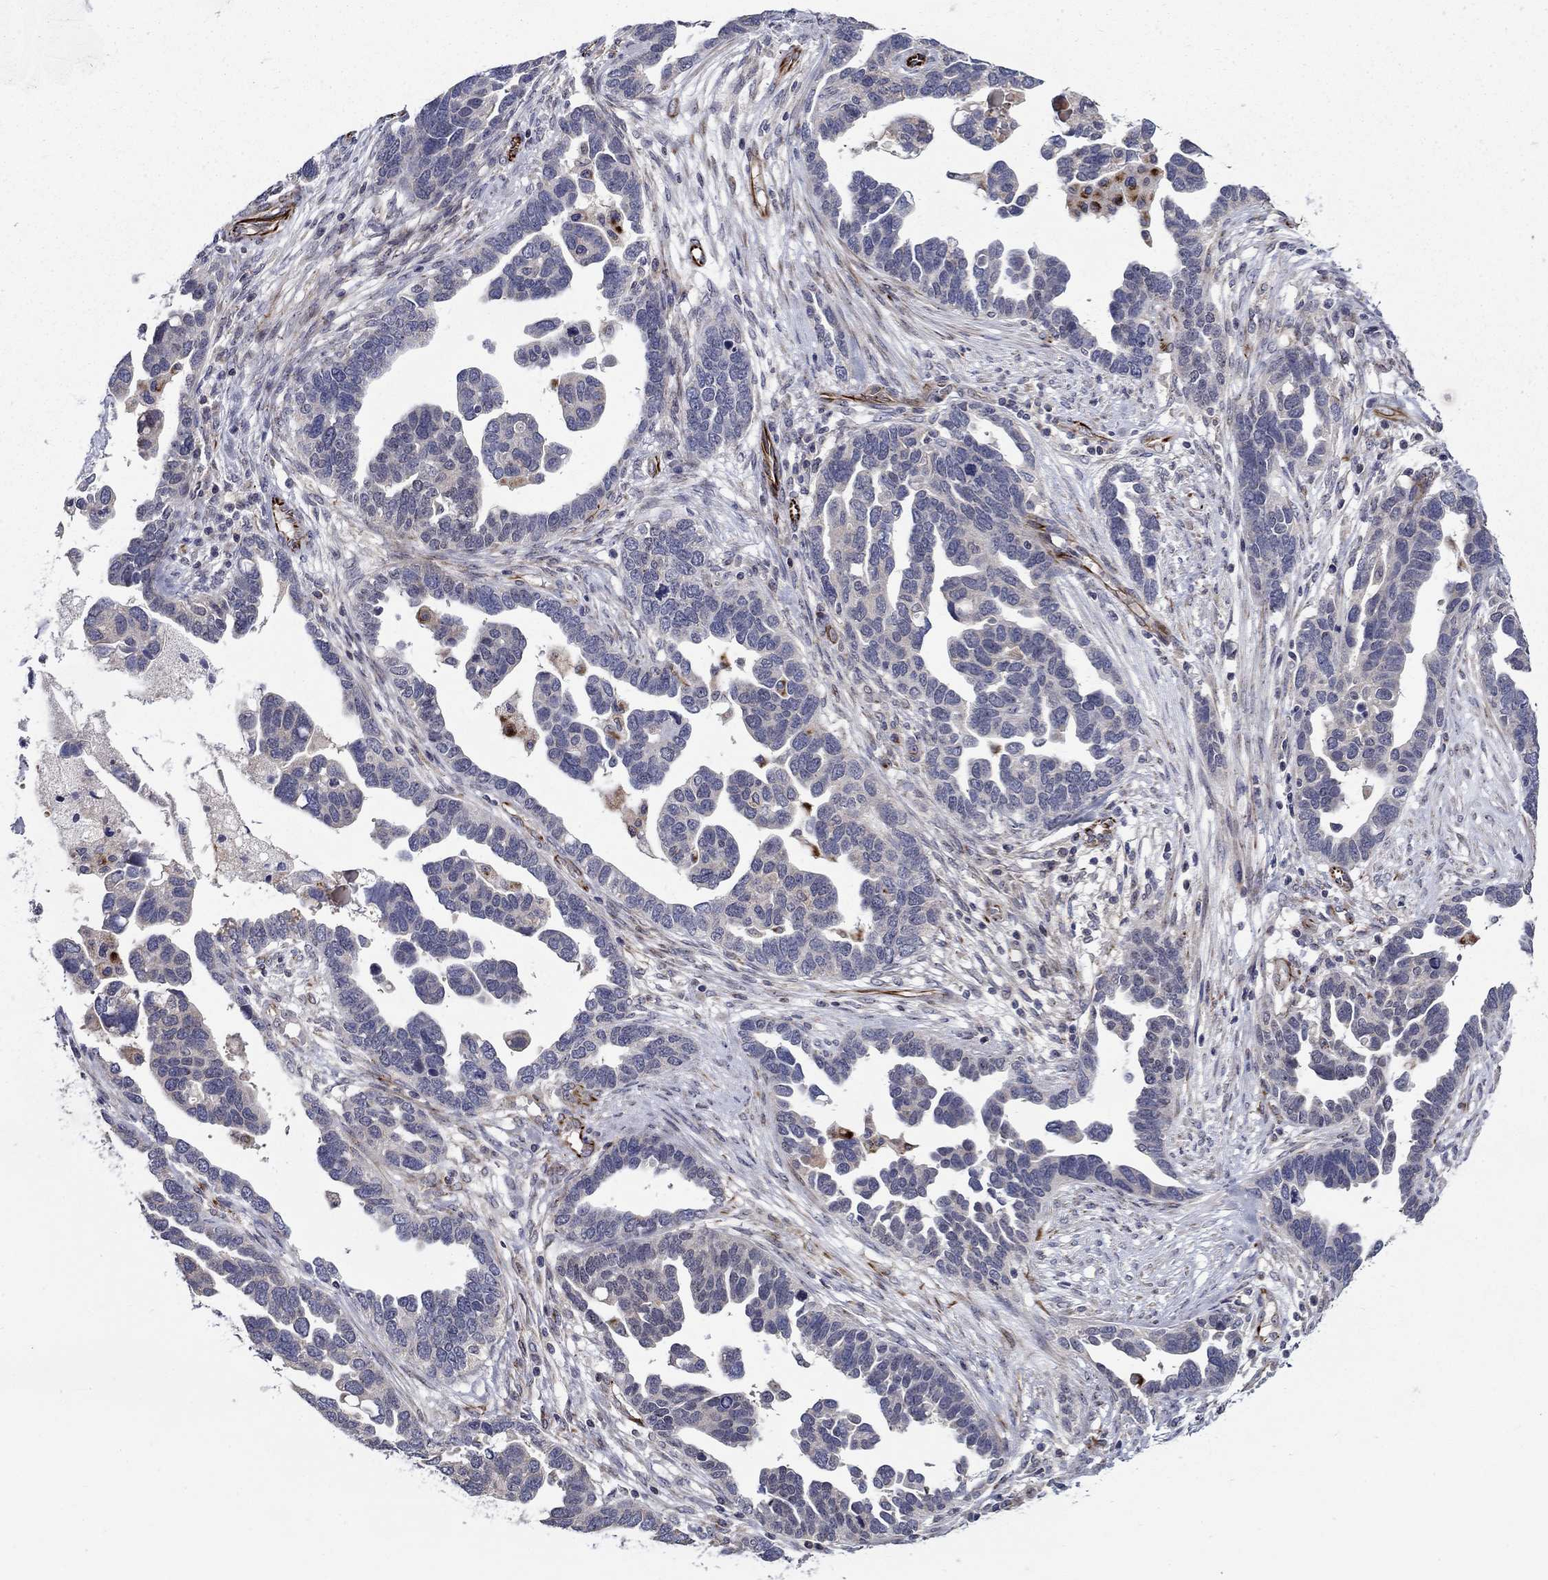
{"staining": {"intensity": "negative", "quantity": "none", "location": "none"}, "tissue": "ovarian cancer", "cell_type": "Tumor cells", "image_type": "cancer", "snomed": [{"axis": "morphology", "description": "Cystadenocarcinoma, serous, NOS"}, {"axis": "topography", "description": "Ovary"}], "caption": "DAB (3,3'-diaminobenzidine) immunohistochemical staining of human ovarian serous cystadenocarcinoma reveals no significant expression in tumor cells.", "gene": "LACTB2", "patient": {"sex": "female", "age": 54}}